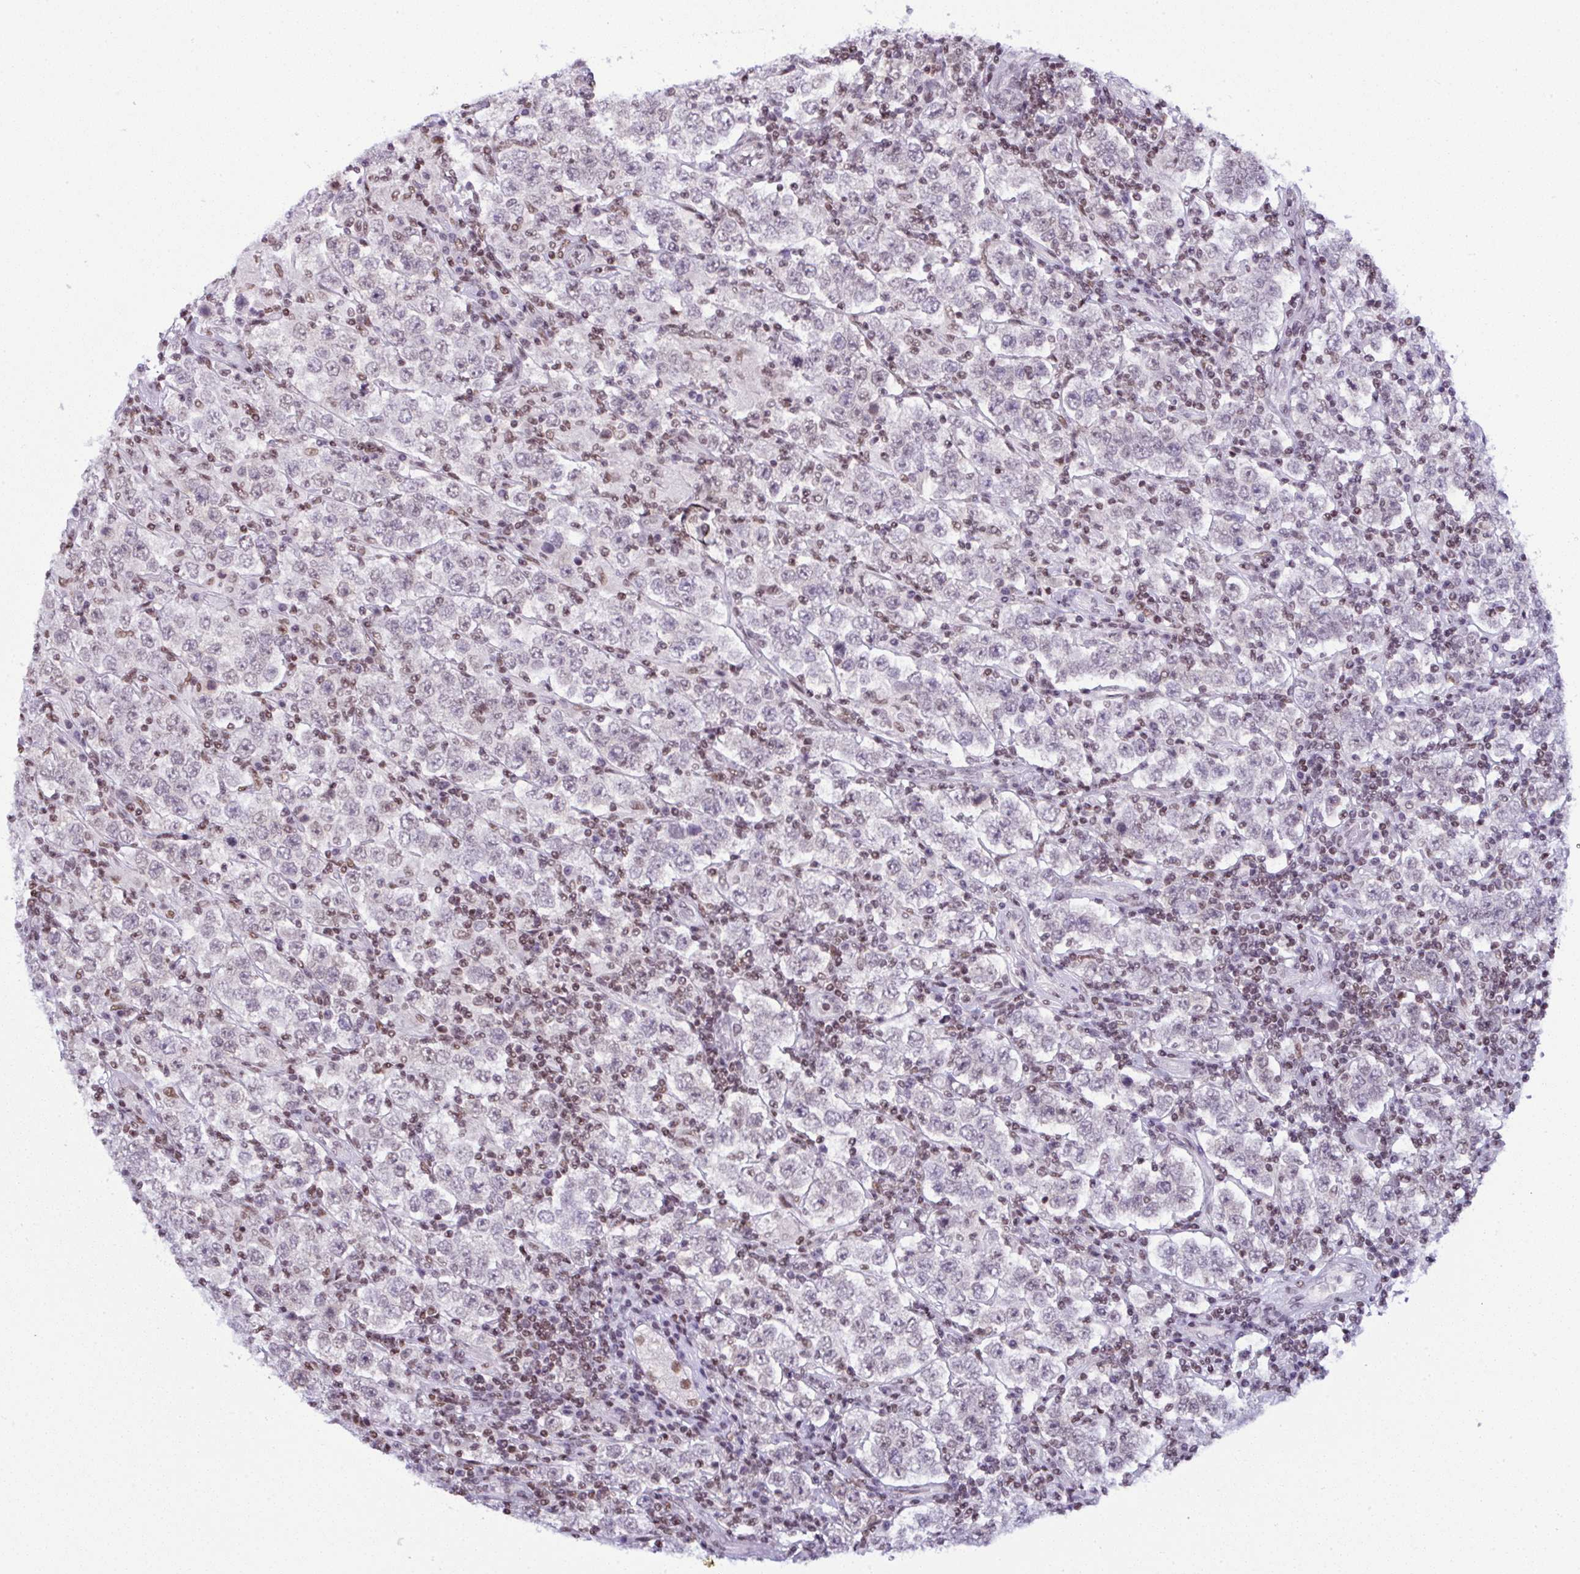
{"staining": {"intensity": "weak", "quantity": "<25%", "location": "nuclear"}, "tissue": "testis cancer", "cell_type": "Tumor cells", "image_type": "cancer", "snomed": [{"axis": "morphology", "description": "Normal tissue, NOS"}, {"axis": "morphology", "description": "Urothelial carcinoma, High grade"}, {"axis": "morphology", "description": "Seminoma, NOS"}, {"axis": "morphology", "description": "Carcinoma, Embryonal, NOS"}, {"axis": "topography", "description": "Urinary bladder"}, {"axis": "topography", "description": "Testis"}], "caption": "The IHC micrograph has no significant staining in tumor cells of testis cancer (embryonal carcinoma) tissue.", "gene": "DR1", "patient": {"sex": "male", "age": 41}}